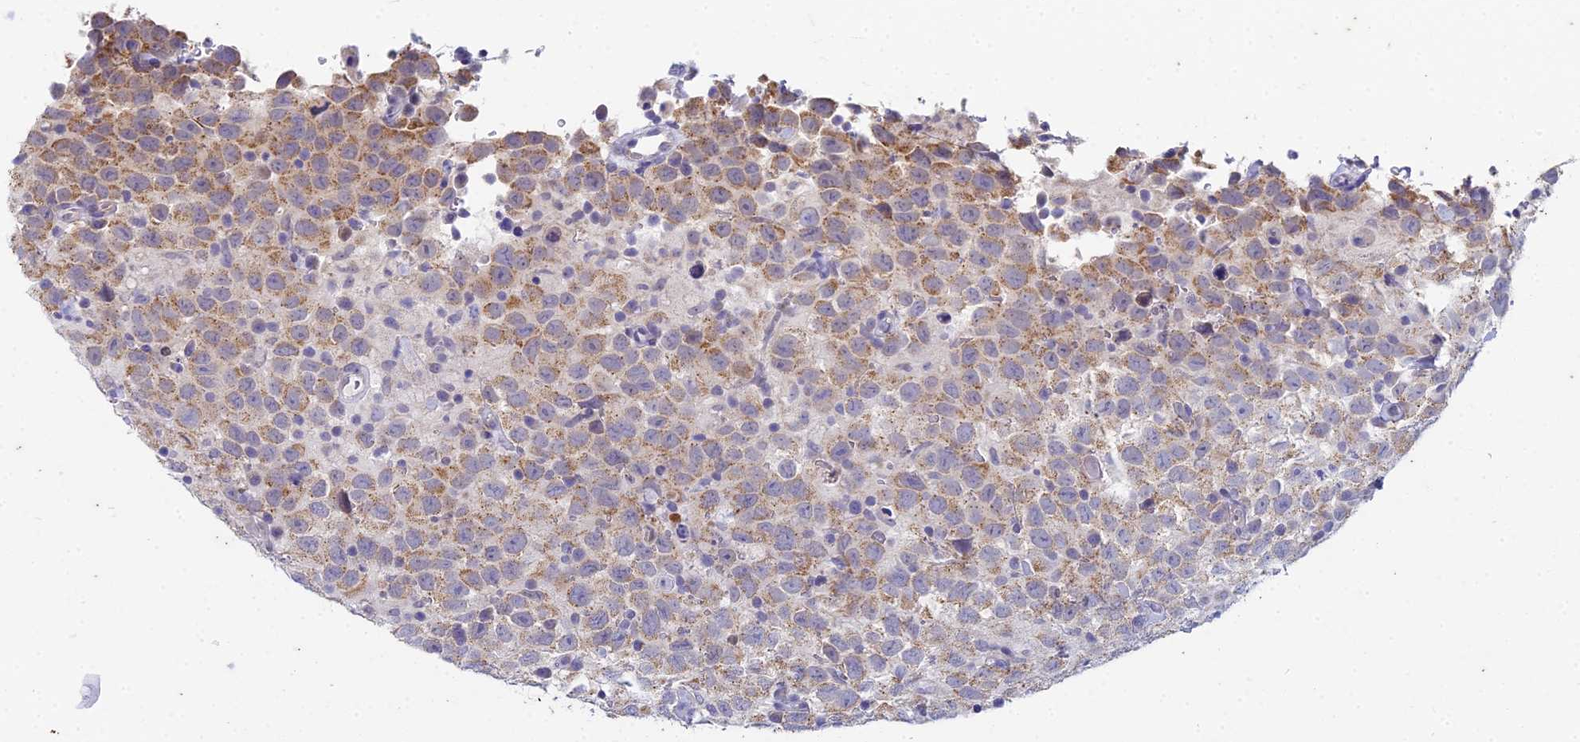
{"staining": {"intensity": "moderate", "quantity": ">75%", "location": "cytoplasmic/membranous"}, "tissue": "testis cancer", "cell_type": "Tumor cells", "image_type": "cancer", "snomed": [{"axis": "morphology", "description": "Seminoma, NOS"}, {"axis": "topography", "description": "Testis"}], "caption": "Immunohistochemistry photomicrograph of human testis seminoma stained for a protein (brown), which shows medium levels of moderate cytoplasmic/membranous positivity in approximately >75% of tumor cells.", "gene": "EEF2KMT", "patient": {"sex": "male", "age": 41}}